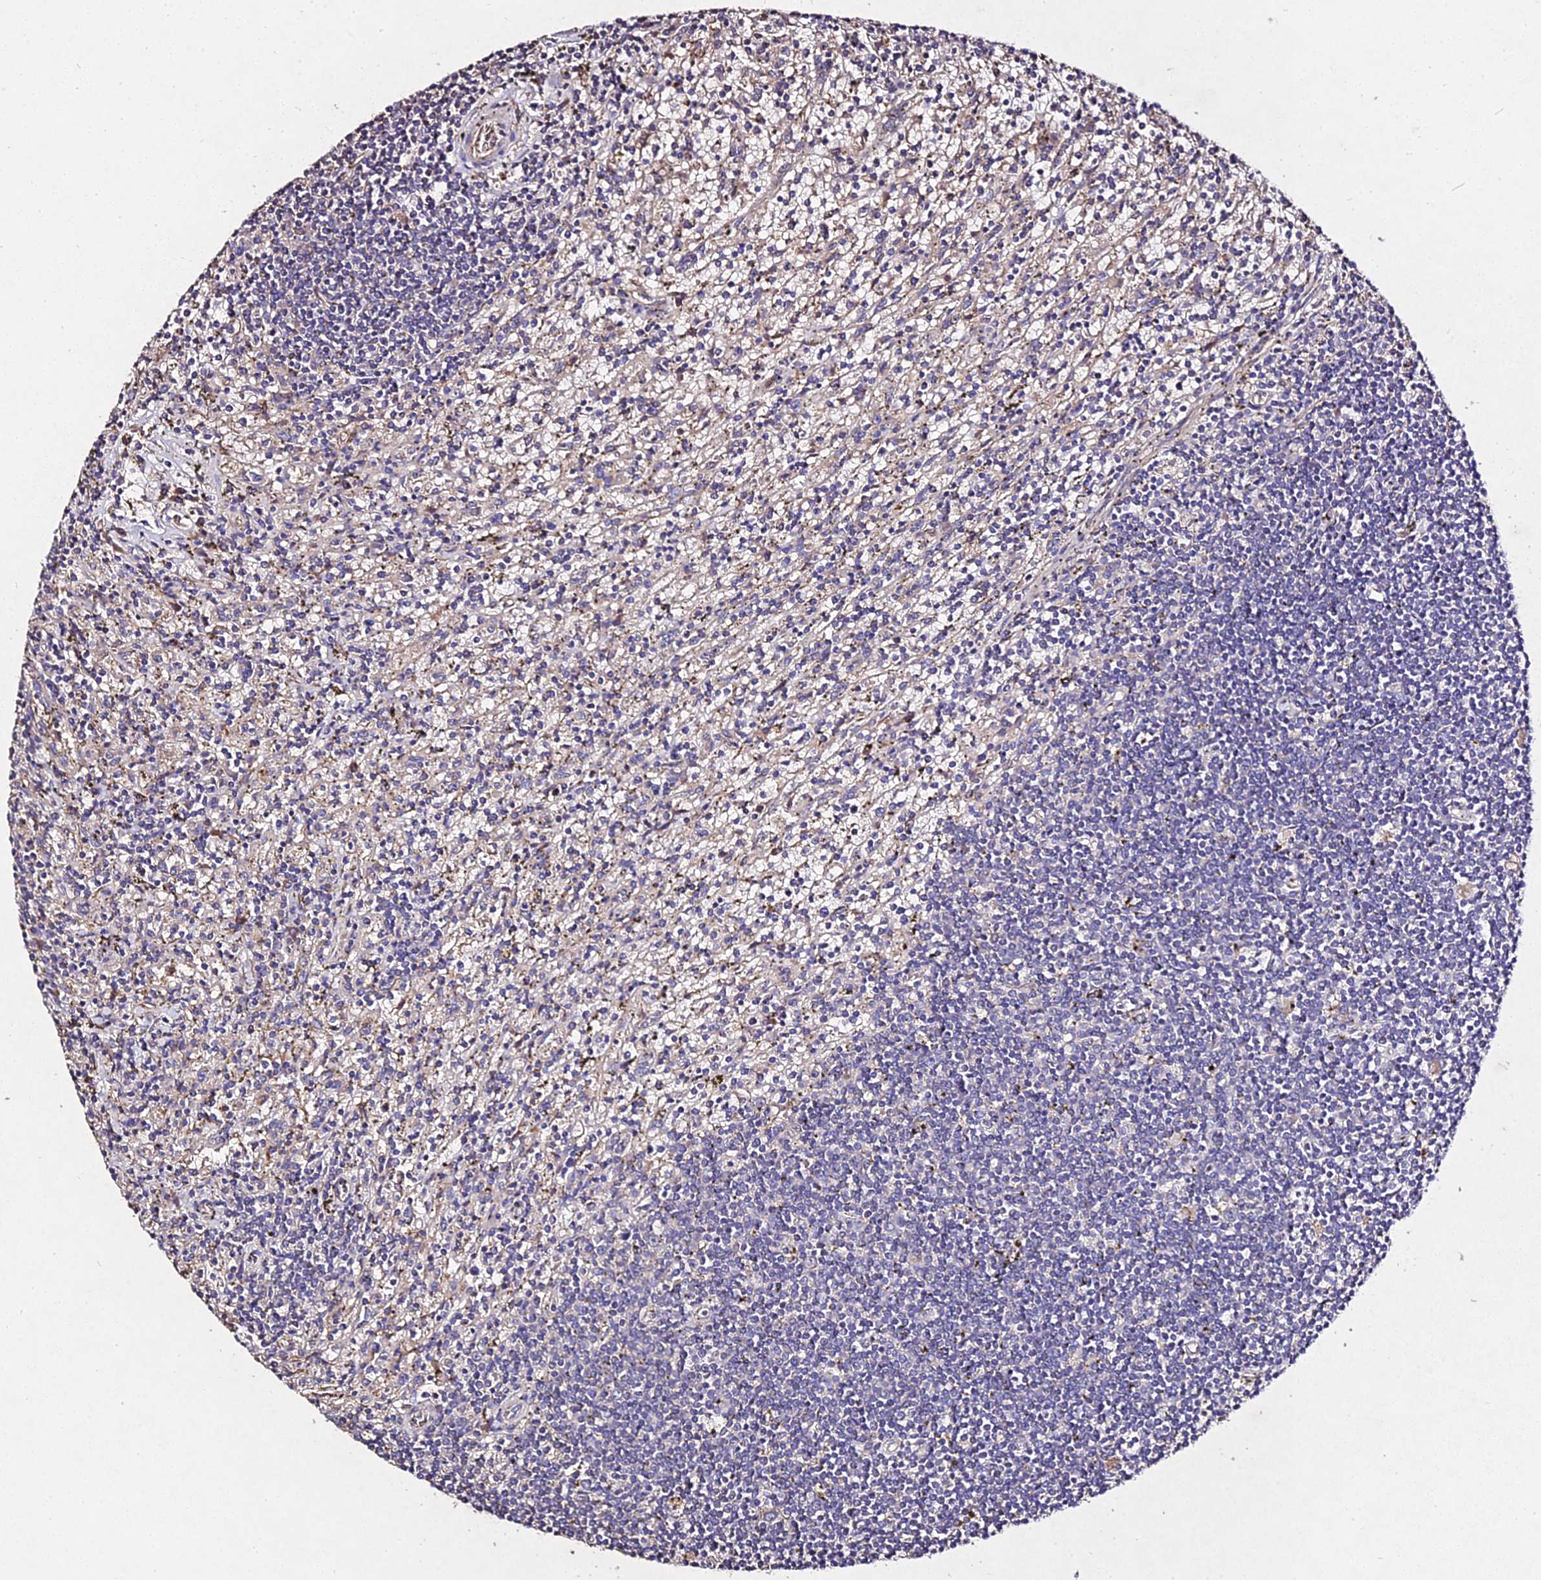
{"staining": {"intensity": "negative", "quantity": "none", "location": "none"}, "tissue": "lymphoma", "cell_type": "Tumor cells", "image_type": "cancer", "snomed": [{"axis": "morphology", "description": "Malignant lymphoma, non-Hodgkin's type, Low grade"}, {"axis": "topography", "description": "Spleen"}], "caption": "Immunohistochemistry photomicrograph of neoplastic tissue: lymphoma stained with DAB (3,3'-diaminobenzidine) demonstrates no significant protein expression in tumor cells.", "gene": "AP3M2", "patient": {"sex": "male", "age": 76}}